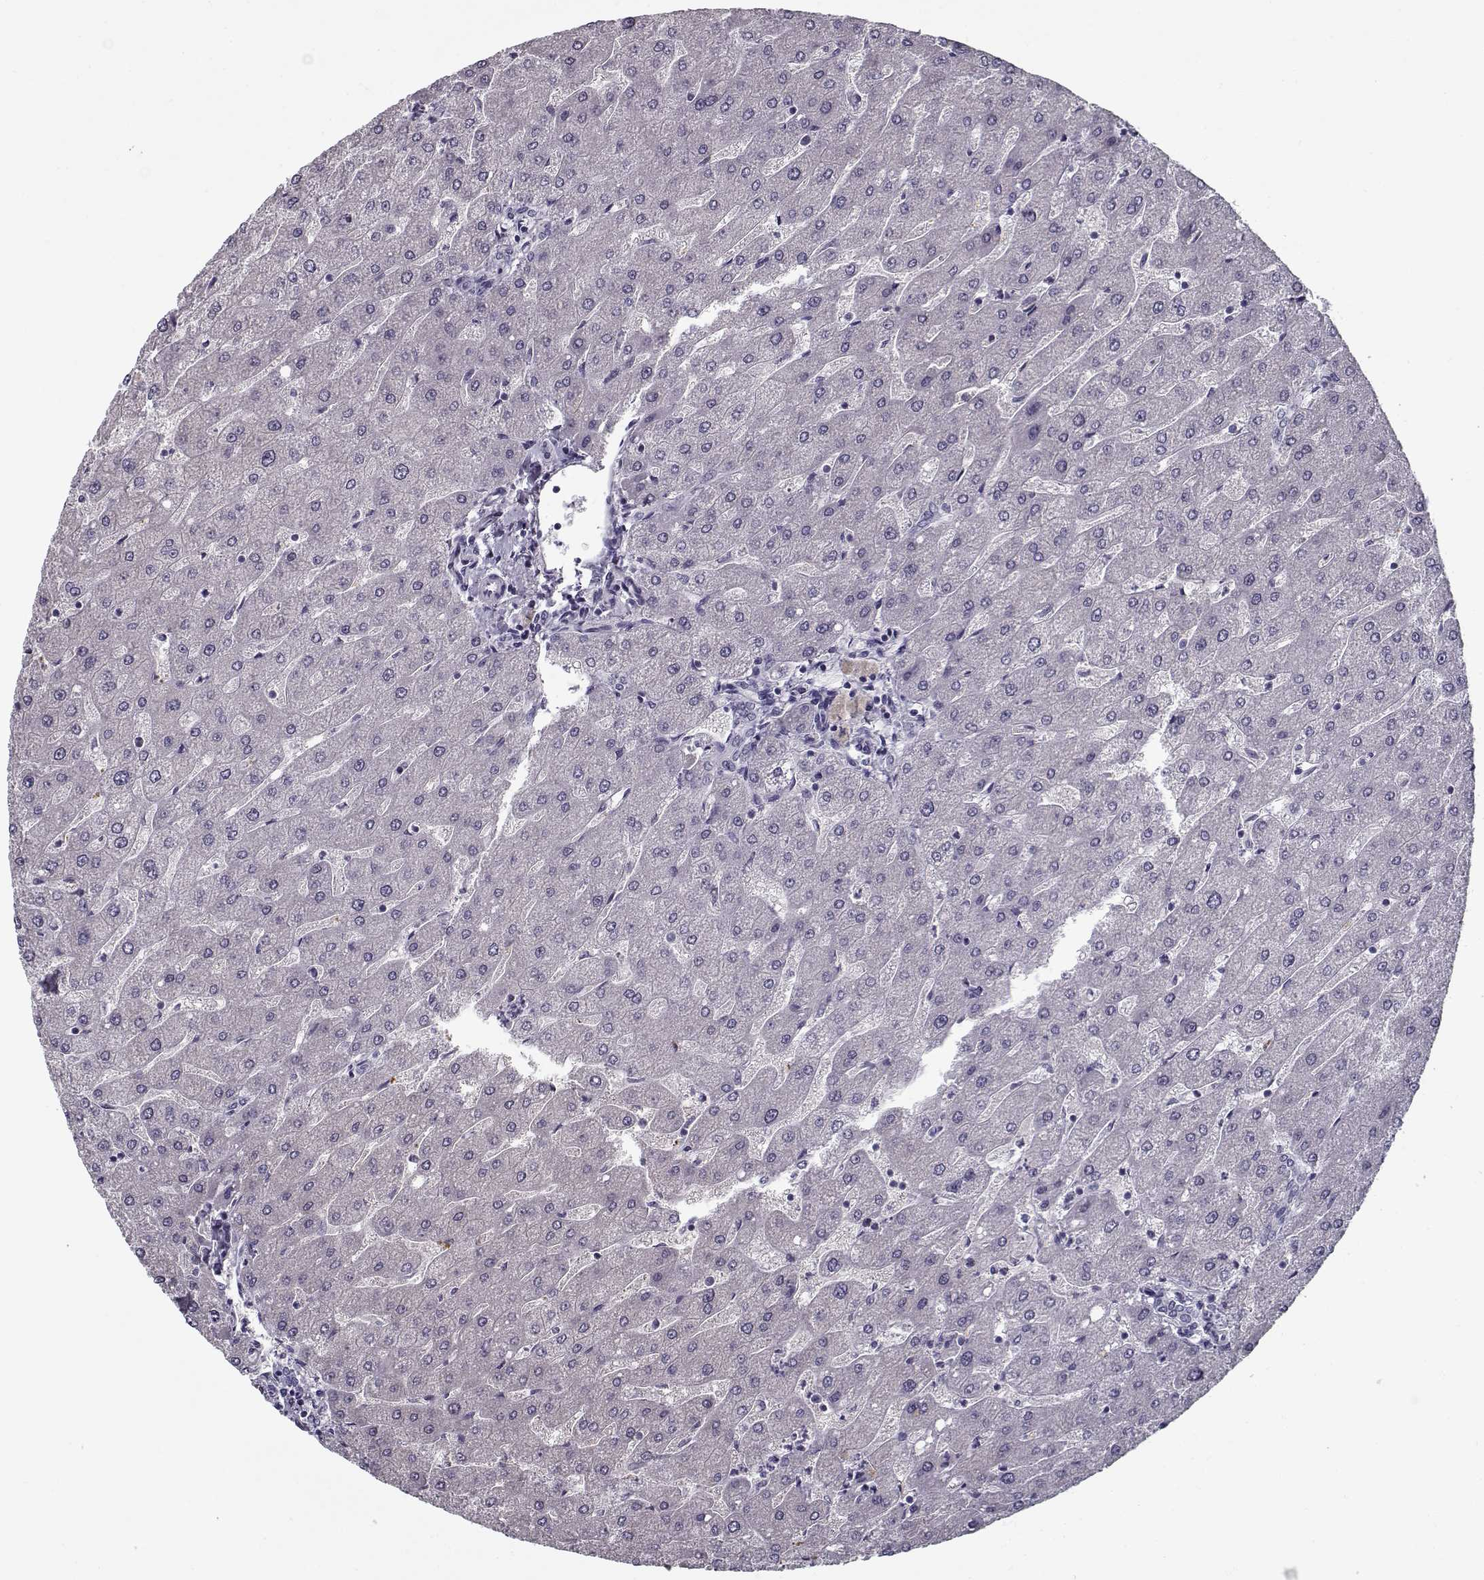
{"staining": {"intensity": "negative", "quantity": "none", "location": "none"}, "tissue": "liver", "cell_type": "Cholangiocytes", "image_type": "normal", "snomed": [{"axis": "morphology", "description": "Normal tissue, NOS"}, {"axis": "topography", "description": "Liver"}], "caption": "High power microscopy image of an IHC image of unremarkable liver, revealing no significant staining in cholangiocytes.", "gene": "SPACA9", "patient": {"sex": "male", "age": 67}}